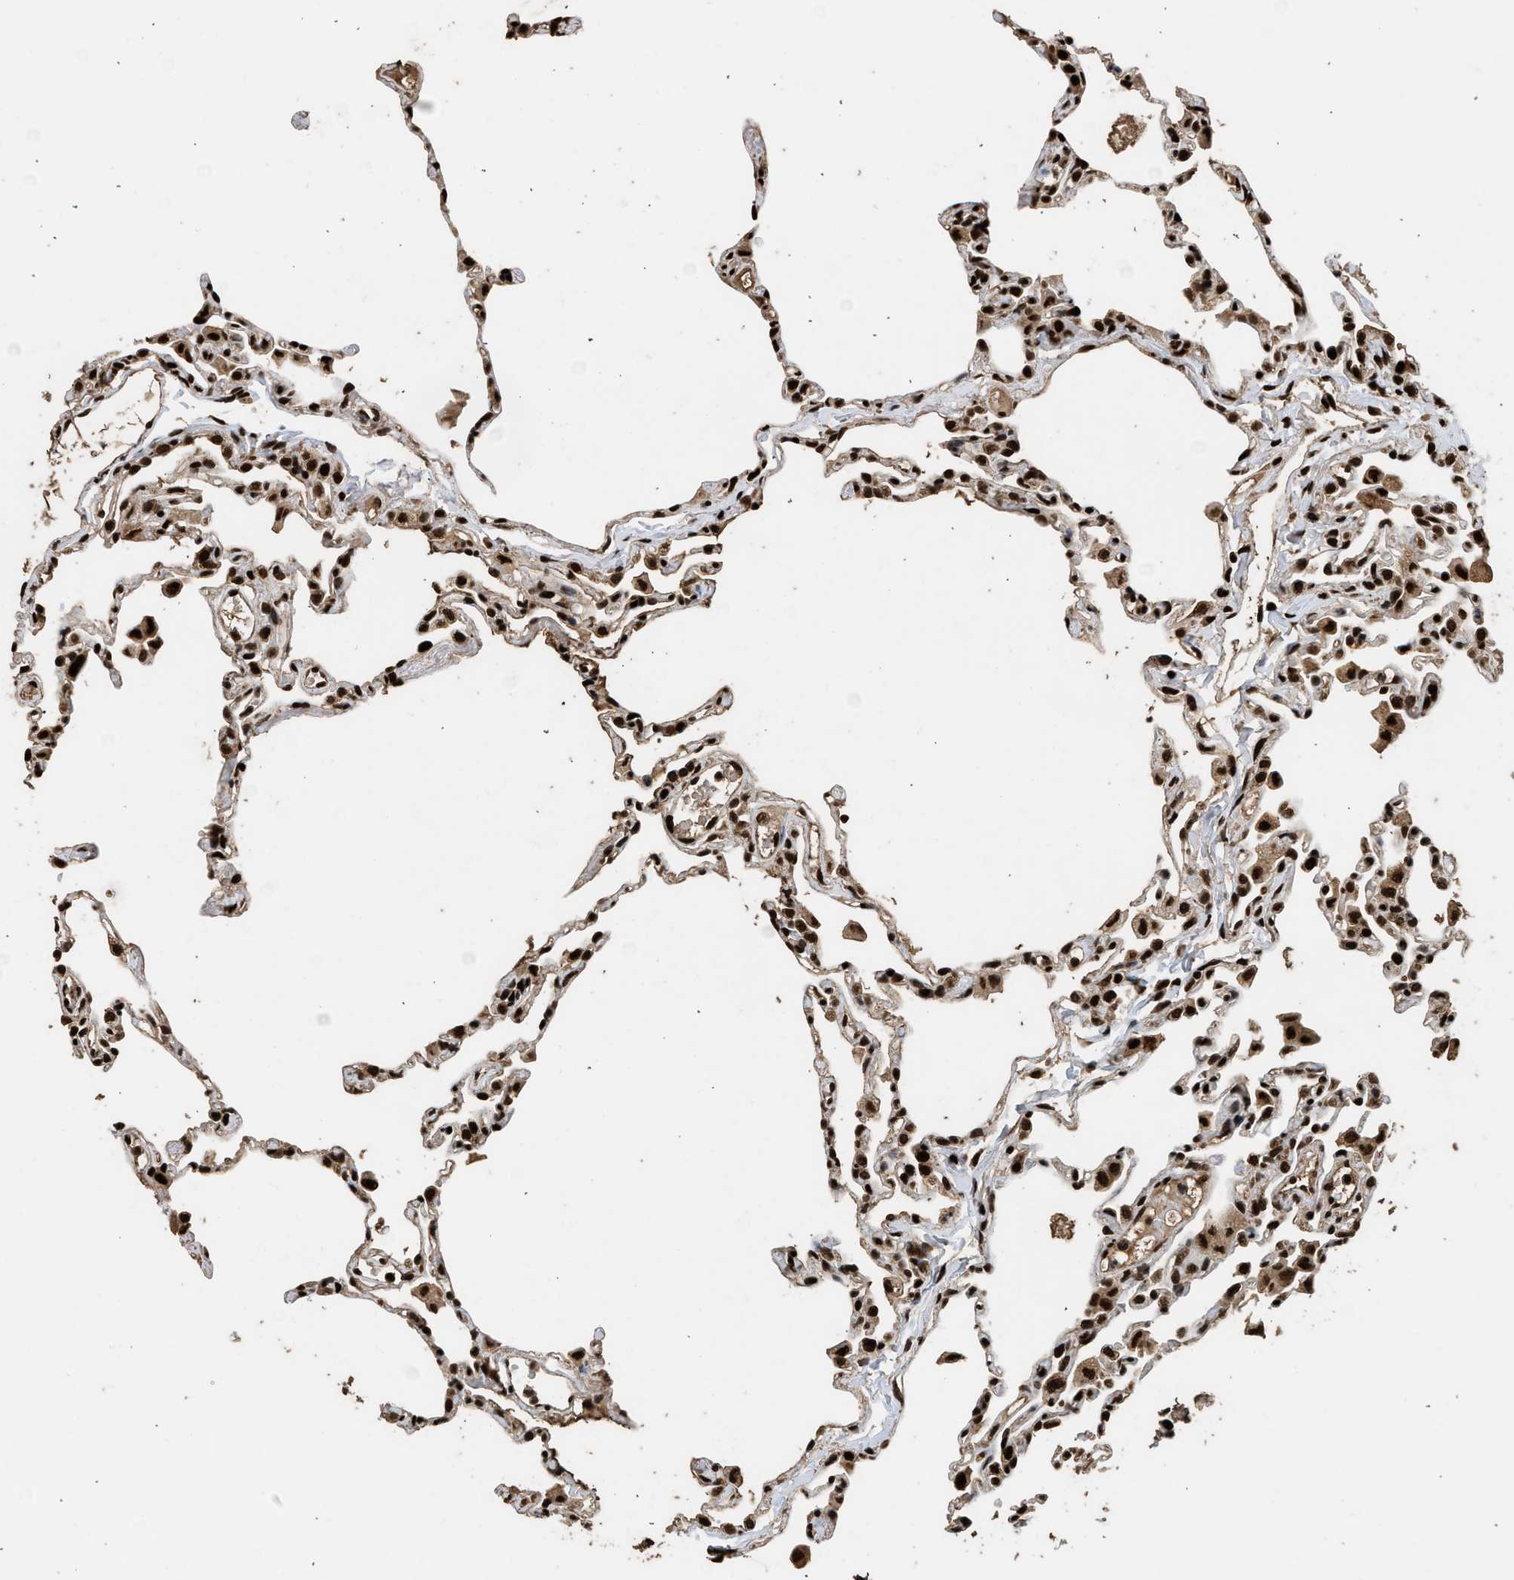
{"staining": {"intensity": "strong", "quantity": ">75%", "location": "nuclear"}, "tissue": "lung", "cell_type": "Alveolar cells", "image_type": "normal", "snomed": [{"axis": "morphology", "description": "Normal tissue, NOS"}, {"axis": "topography", "description": "Lung"}], "caption": "About >75% of alveolar cells in normal lung show strong nuclear protein expression as visualized by brown immunohistochemical staining.", "gene": "PPP4R3B", "patient": {"sex": "female", "age": 49}}